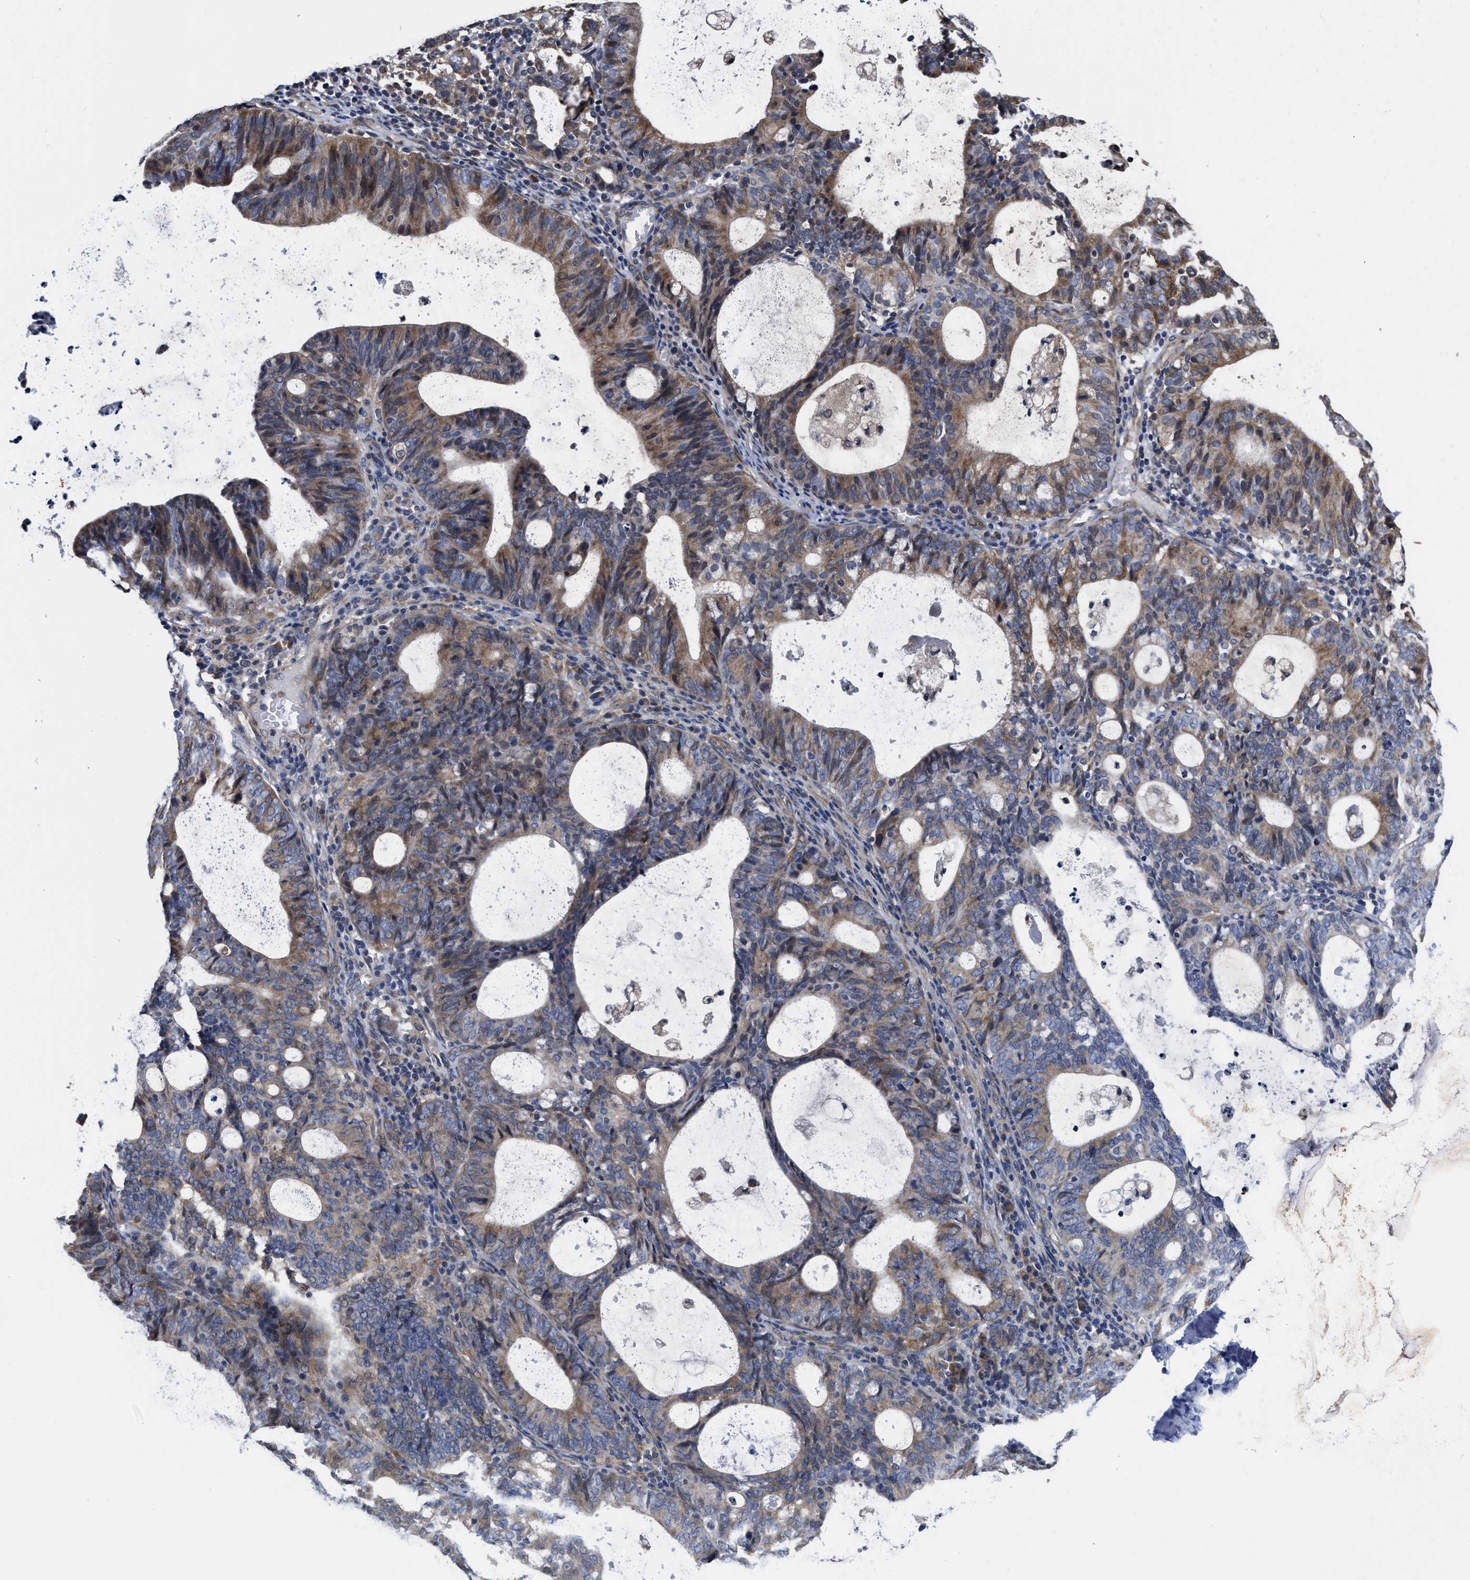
{"staining": {"intensity": "moderate", "quantity": "25%-75%", "location": "cytoplasmic/membranous"}, "tissue": "endometrial cancer", "cell_type": "Tumor cells", "image_type": "cancer", "snomed": [{"axis": "morphology", "description": "Adenocarcinoma, NOS"}, {"axis": "topography", "description": "Uterus"}], "caption": "Immunohistochemistry (IHC) of human adenocarcinoma (endometrial) exhibits medium levels of moderate cytoplasmic/membranous staining in about 25%-75% of tumor cells.", "gene": "TRAF6", "patient": {"sex": "female", "age": 83}}